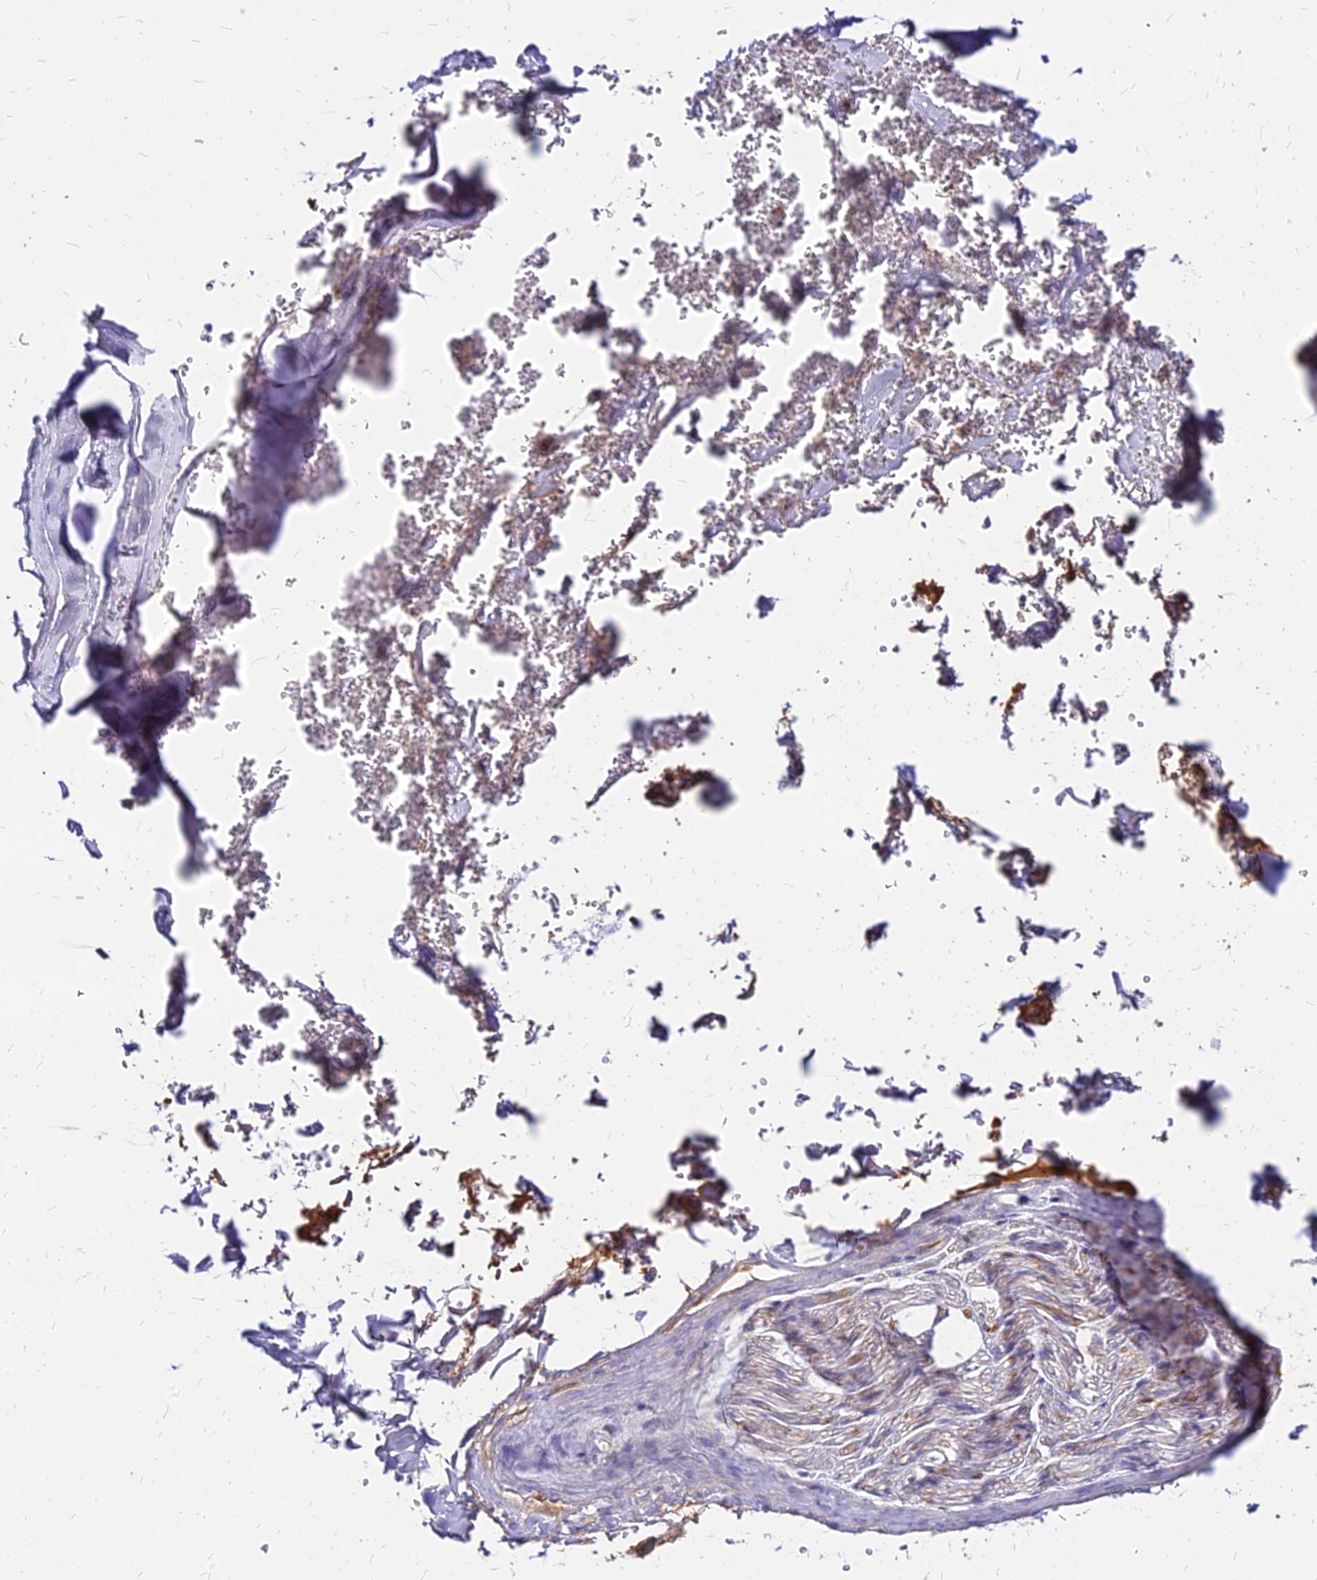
{"staining": {"intensity": "negative", "quantity": "none", "location": "none"}, "tissue": "adipose tissue", "cell_type": "Adipocytes", "image_type": "normal", "snomed": [{"axis": "morphology", "description": "Normal tissue, NOS"}, {"axis": "topography", "description": "Cartilage tissue"}], "caption": "This is an IHC histopathology image of normal human adipose tissue. There is no positivity in adipocytes.", "gene": "ACSM6", "patient": {"sex": "female", "age": 63}}